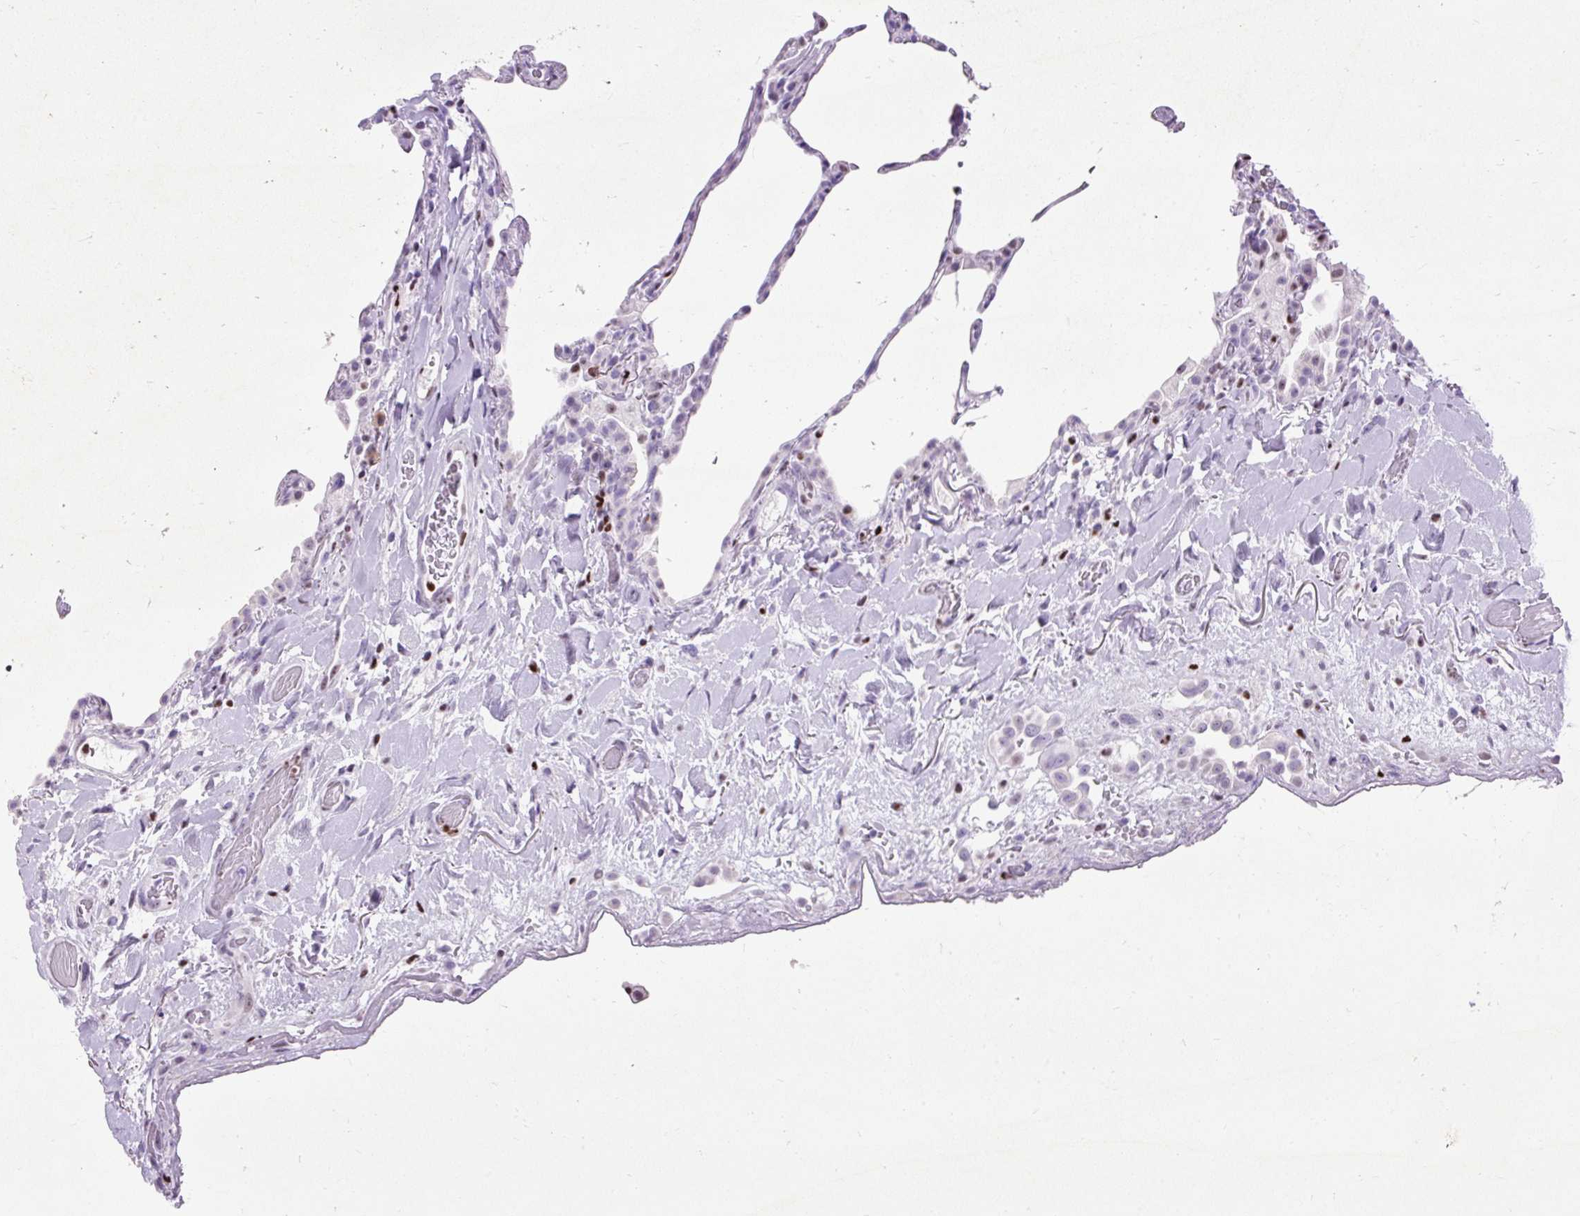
{"staining": {"intensity": "negative", "quantity": "none", "location": "none"}, "tissue": "lung", "cell_type": "Alveolar cells", "image_type": "normal", "snomed": [{"axis": "morphology", "description": "Normal tissue, NOS"}, {"axis": "topography", "description": "Lung"}], "caption": "IHC photomicrograph of benign lung stained for a protein (brown), which displays no positivity in alveolar cells.", "gene": "SPC24", "patient": {"sex": "female", "age": 57}}